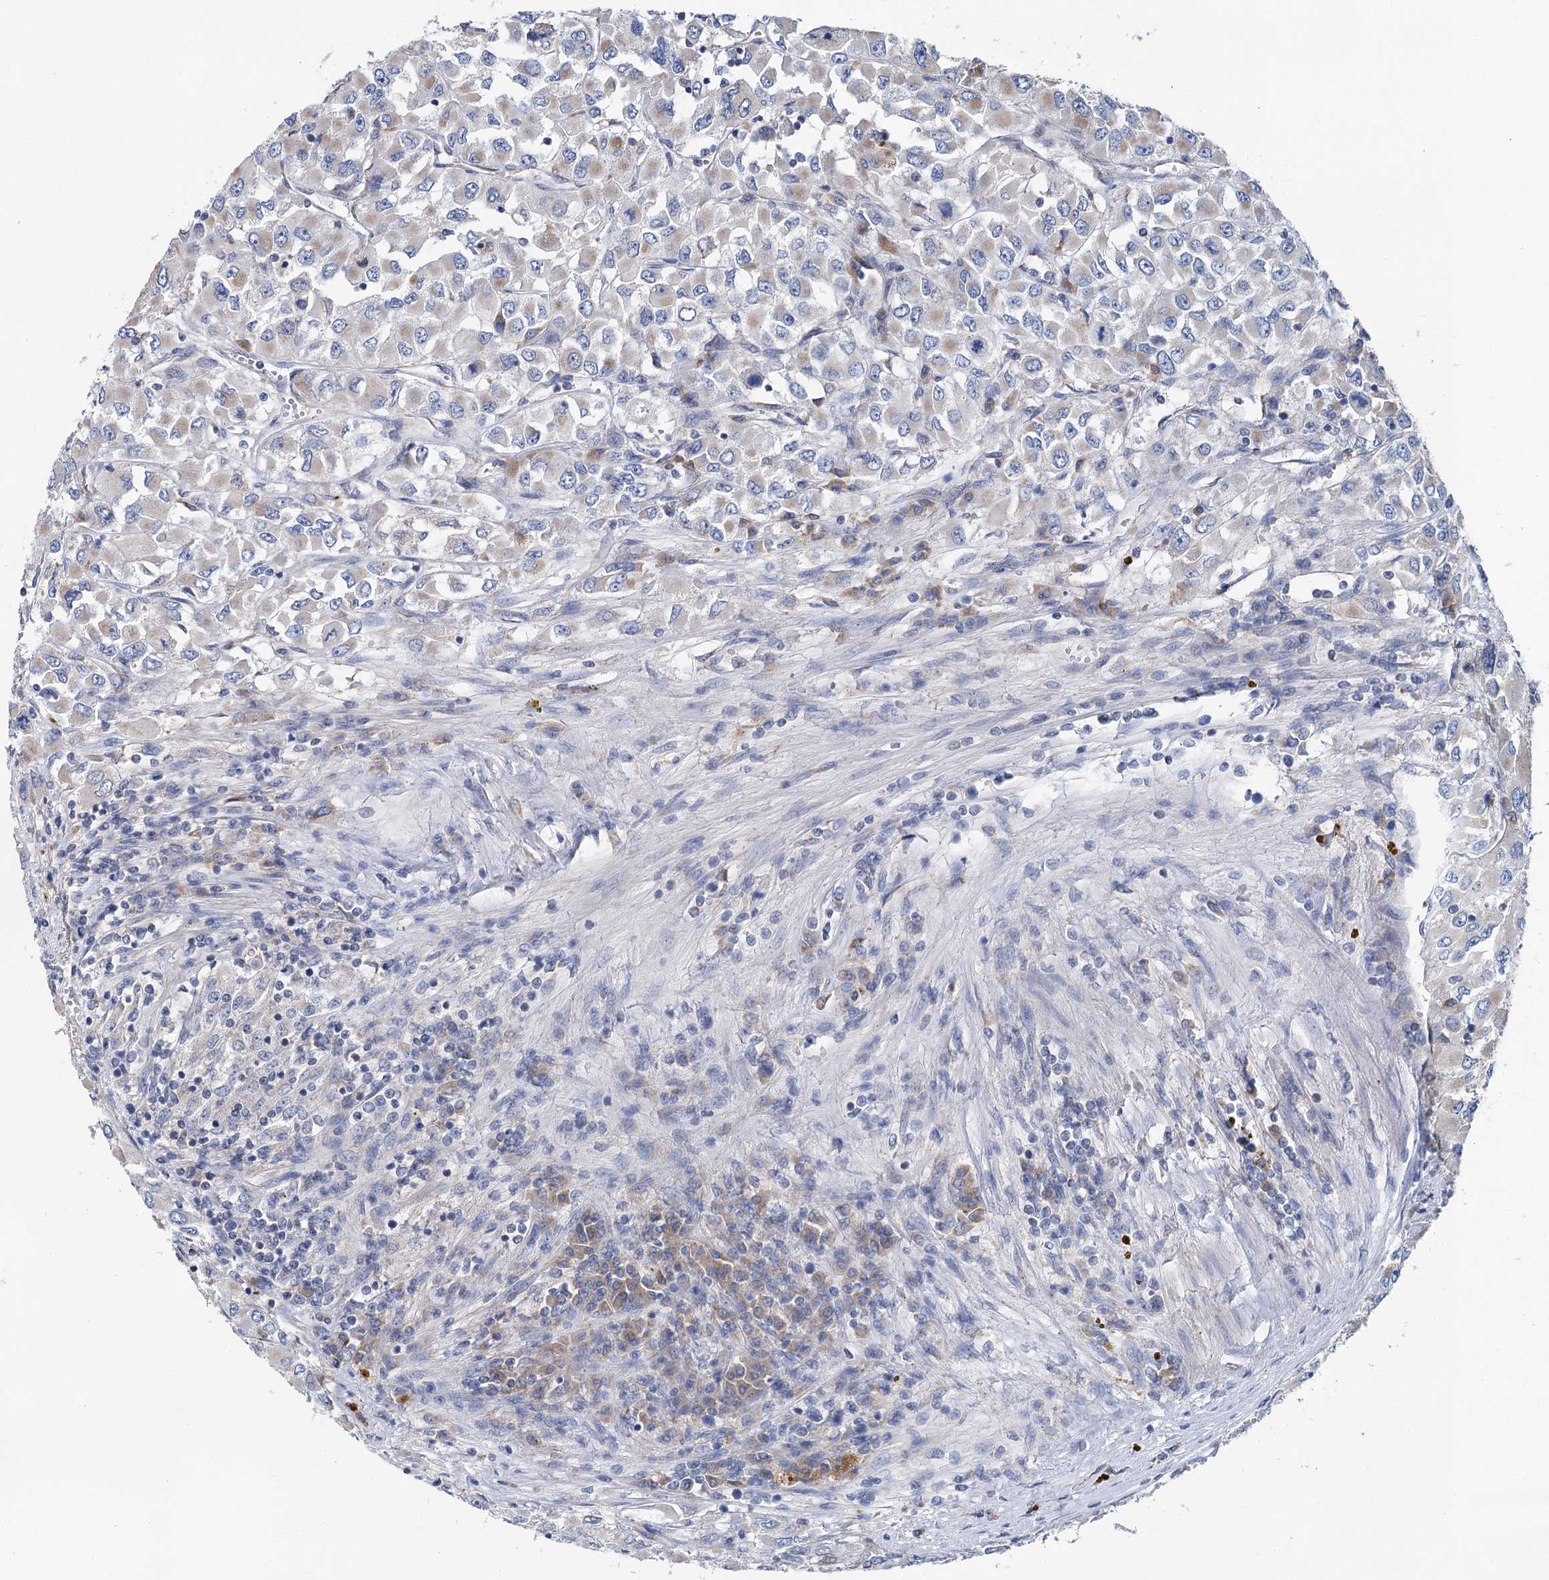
{"staining": {"intensity": "weak", "quantity": "<25%", "location": "cytoplasmic/membranous"}, "tissue": "renal cancer", "cell_type": "Tumor cells", "image_type": "cancer", "snomed": [{"axis": "morphology", "description": "Adenocarcinoma, NOS"}, {"axis": "topography", "description": "Kidney"}], "caption": "An immunohistochemistry micrograph of renal adenocarcinoma is shown. There is no staining in tumor cells of renal adenocarcinoma.", "gene": "ANKRD16", "patient": {"sex": "female", "age": 52}}